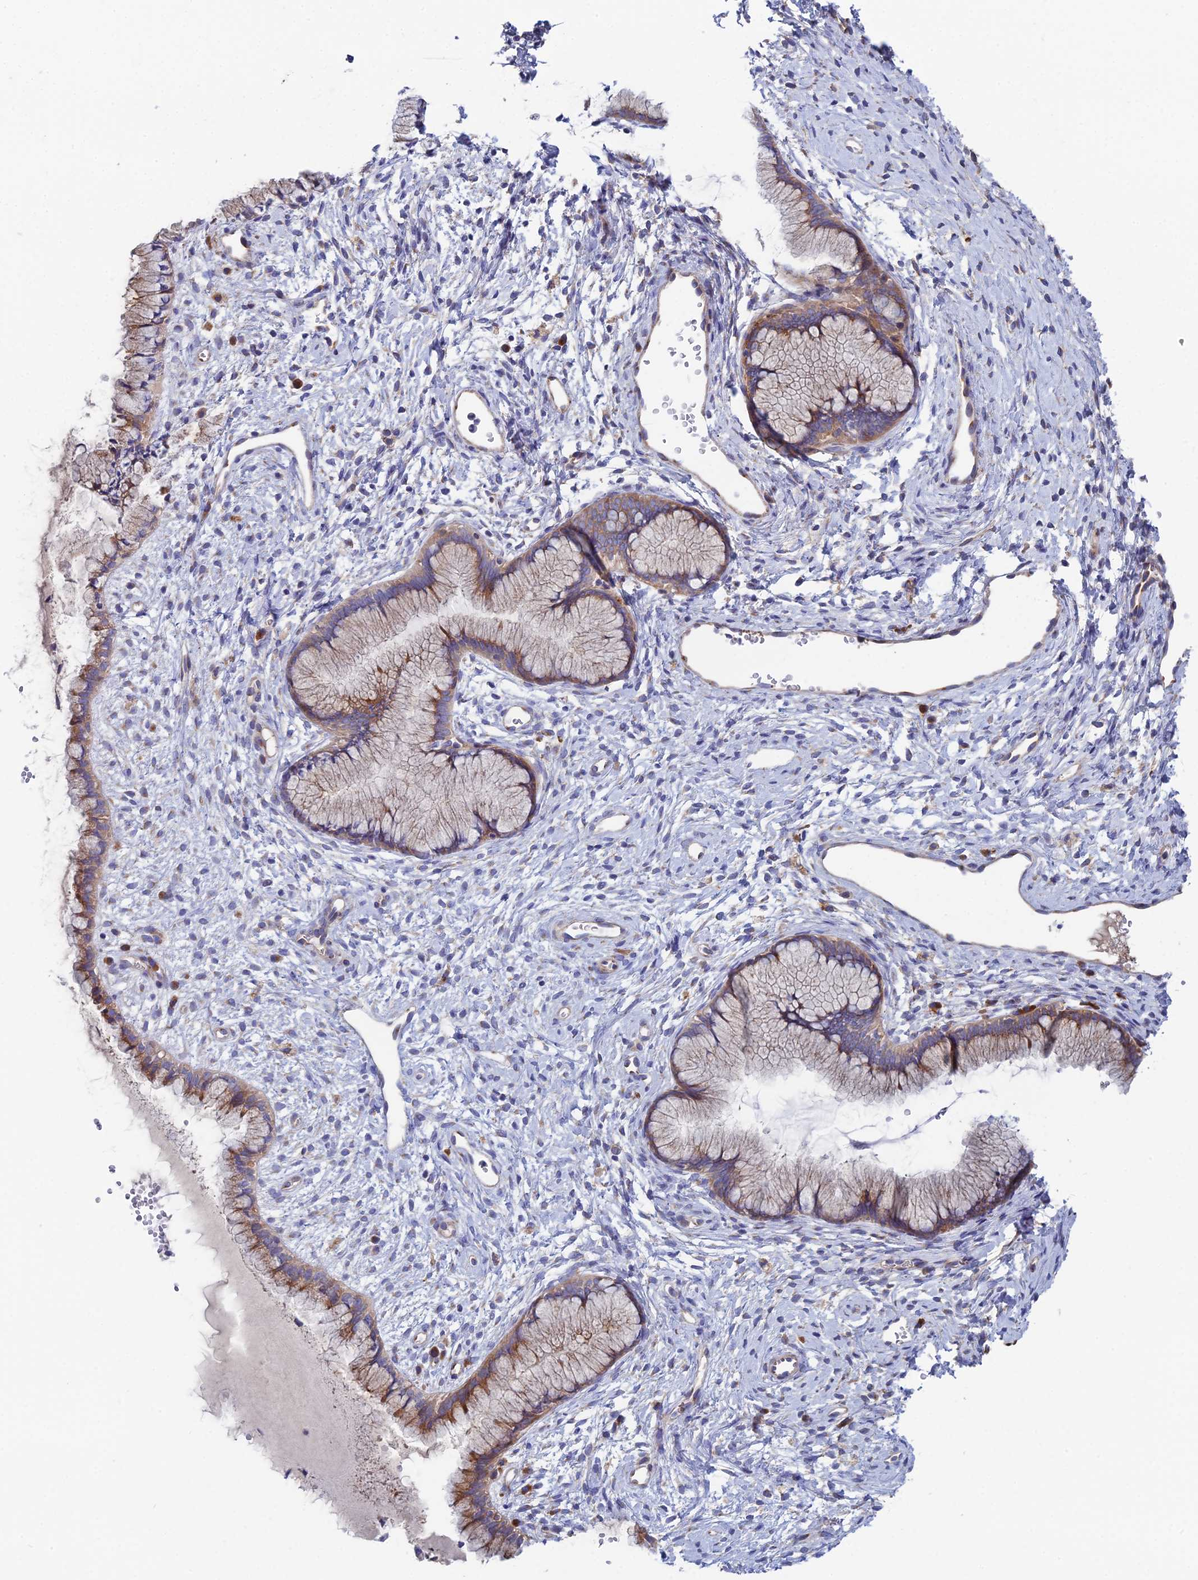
{"staining": {"intensity": "moderate", "quantity": "25%-75%", "location": "cytoplasmic/membranous"}, "tissue": "cervix", "cell_type": "Glandular cells", "image_type": "normal", "snomed": [{"axis": "morphology", "description": "Normal tissue, NOS"}, {"axis": "topography", "description": "Cervix"}], "caption": "A micrograph showing moderate cytoplasmic/membranous staining in approximately 25%-75% of glandular cells in normal cervix, as visualized by brown immunohistochemical staining.", "gene": "CLCN3", "patient": {"sex": "female", "age": 42}}